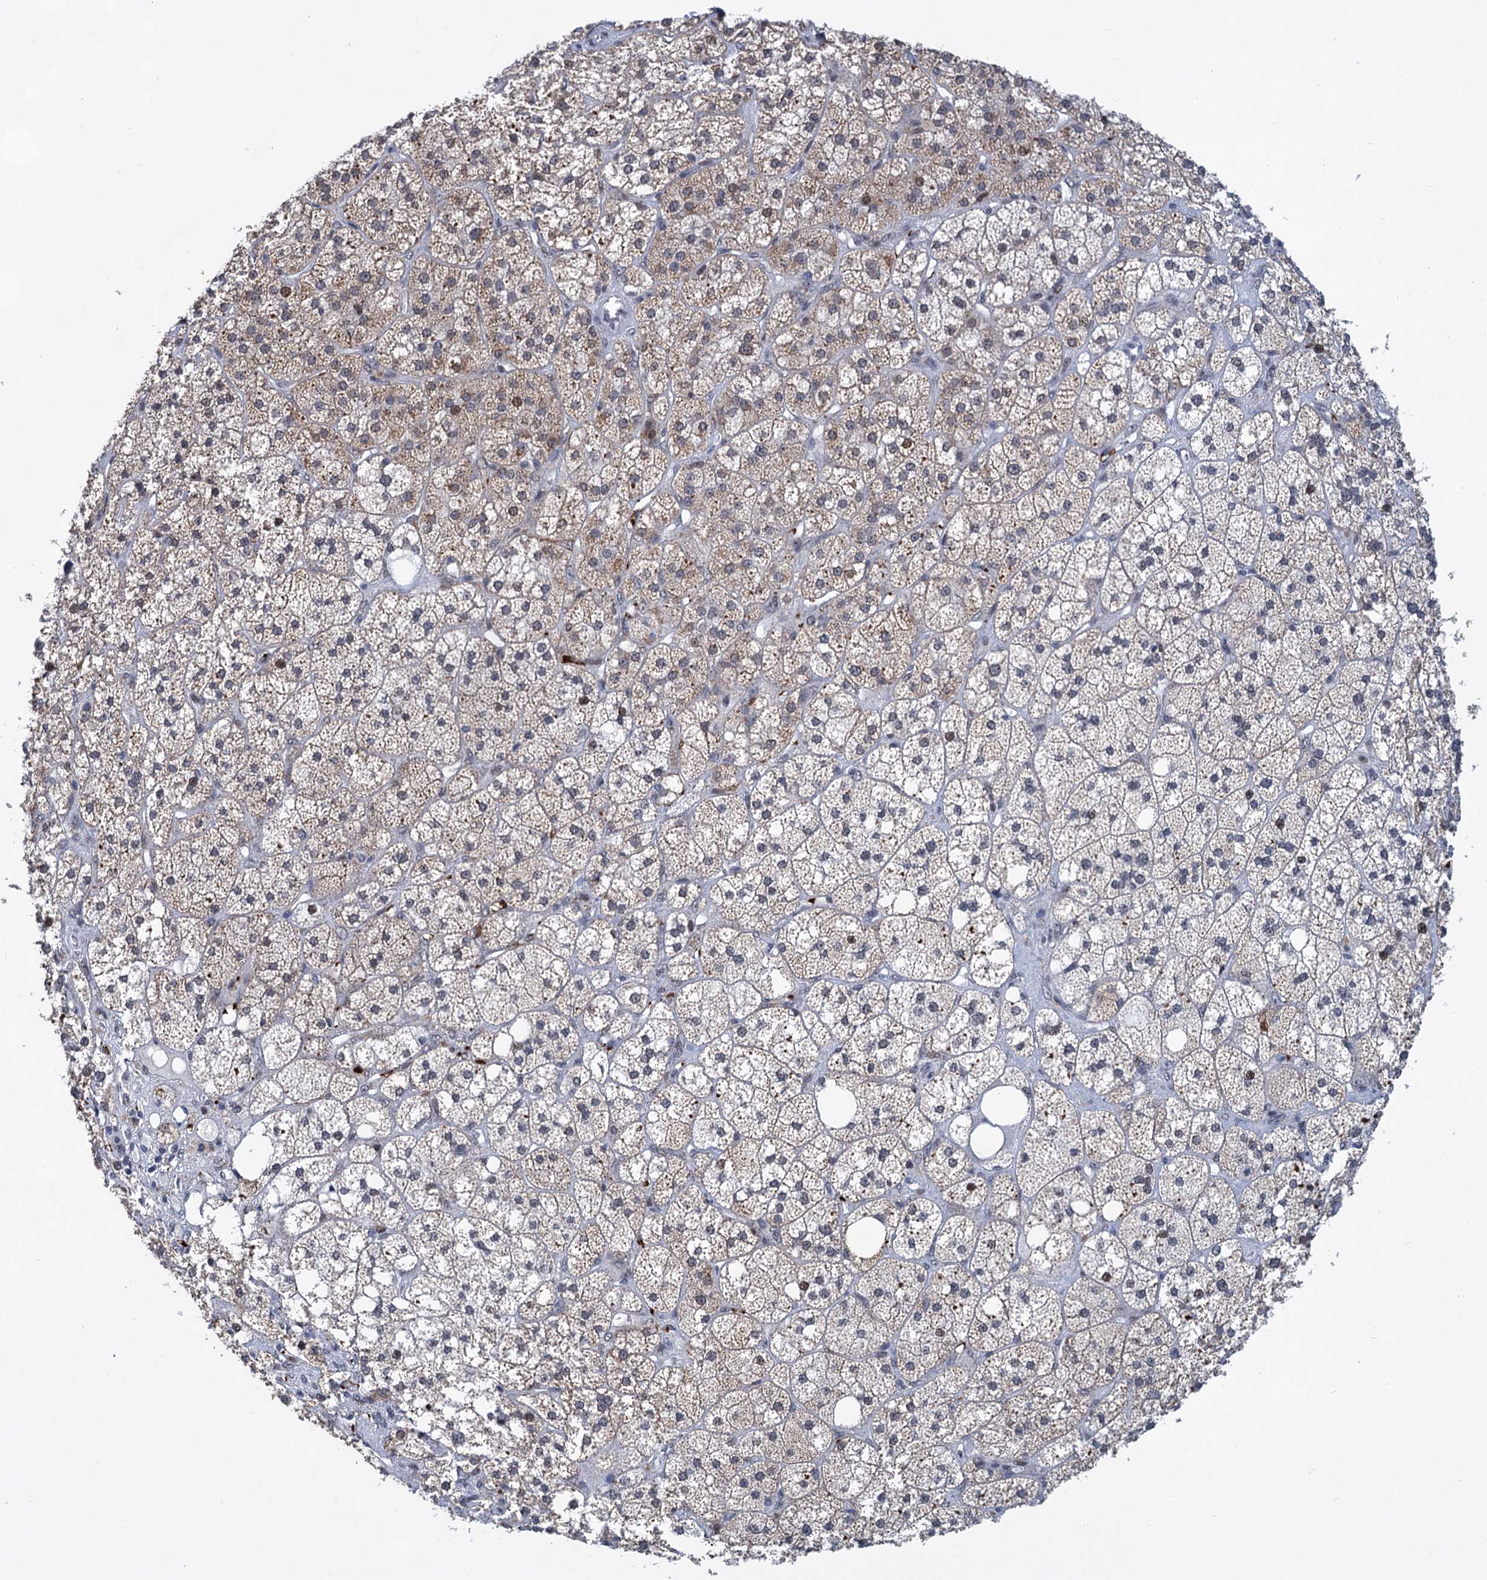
{"staining": {"intensity": "moderate", "quantity": "25%-75%", "location": "cytoplasmic/membranous,nuclear"}, "tissue": "adrenal gland", "cell_type": "Glandular cells", "image_type": "normal", "snomed": [{"axis": "morphology", "description": "Normal tissue, NOS"}, {"axis": "topography", "description": "Adrenal gland"}], "caption": "There is medium levels of moderate cytoplasmic/membranous,nuclear staining in glandular cells of unremarkable adrenal gland, as demonstrated by immunohistochemical staining (brown color).", "gene": "MON2", "patient": {"sex": "male", "age": 61}}